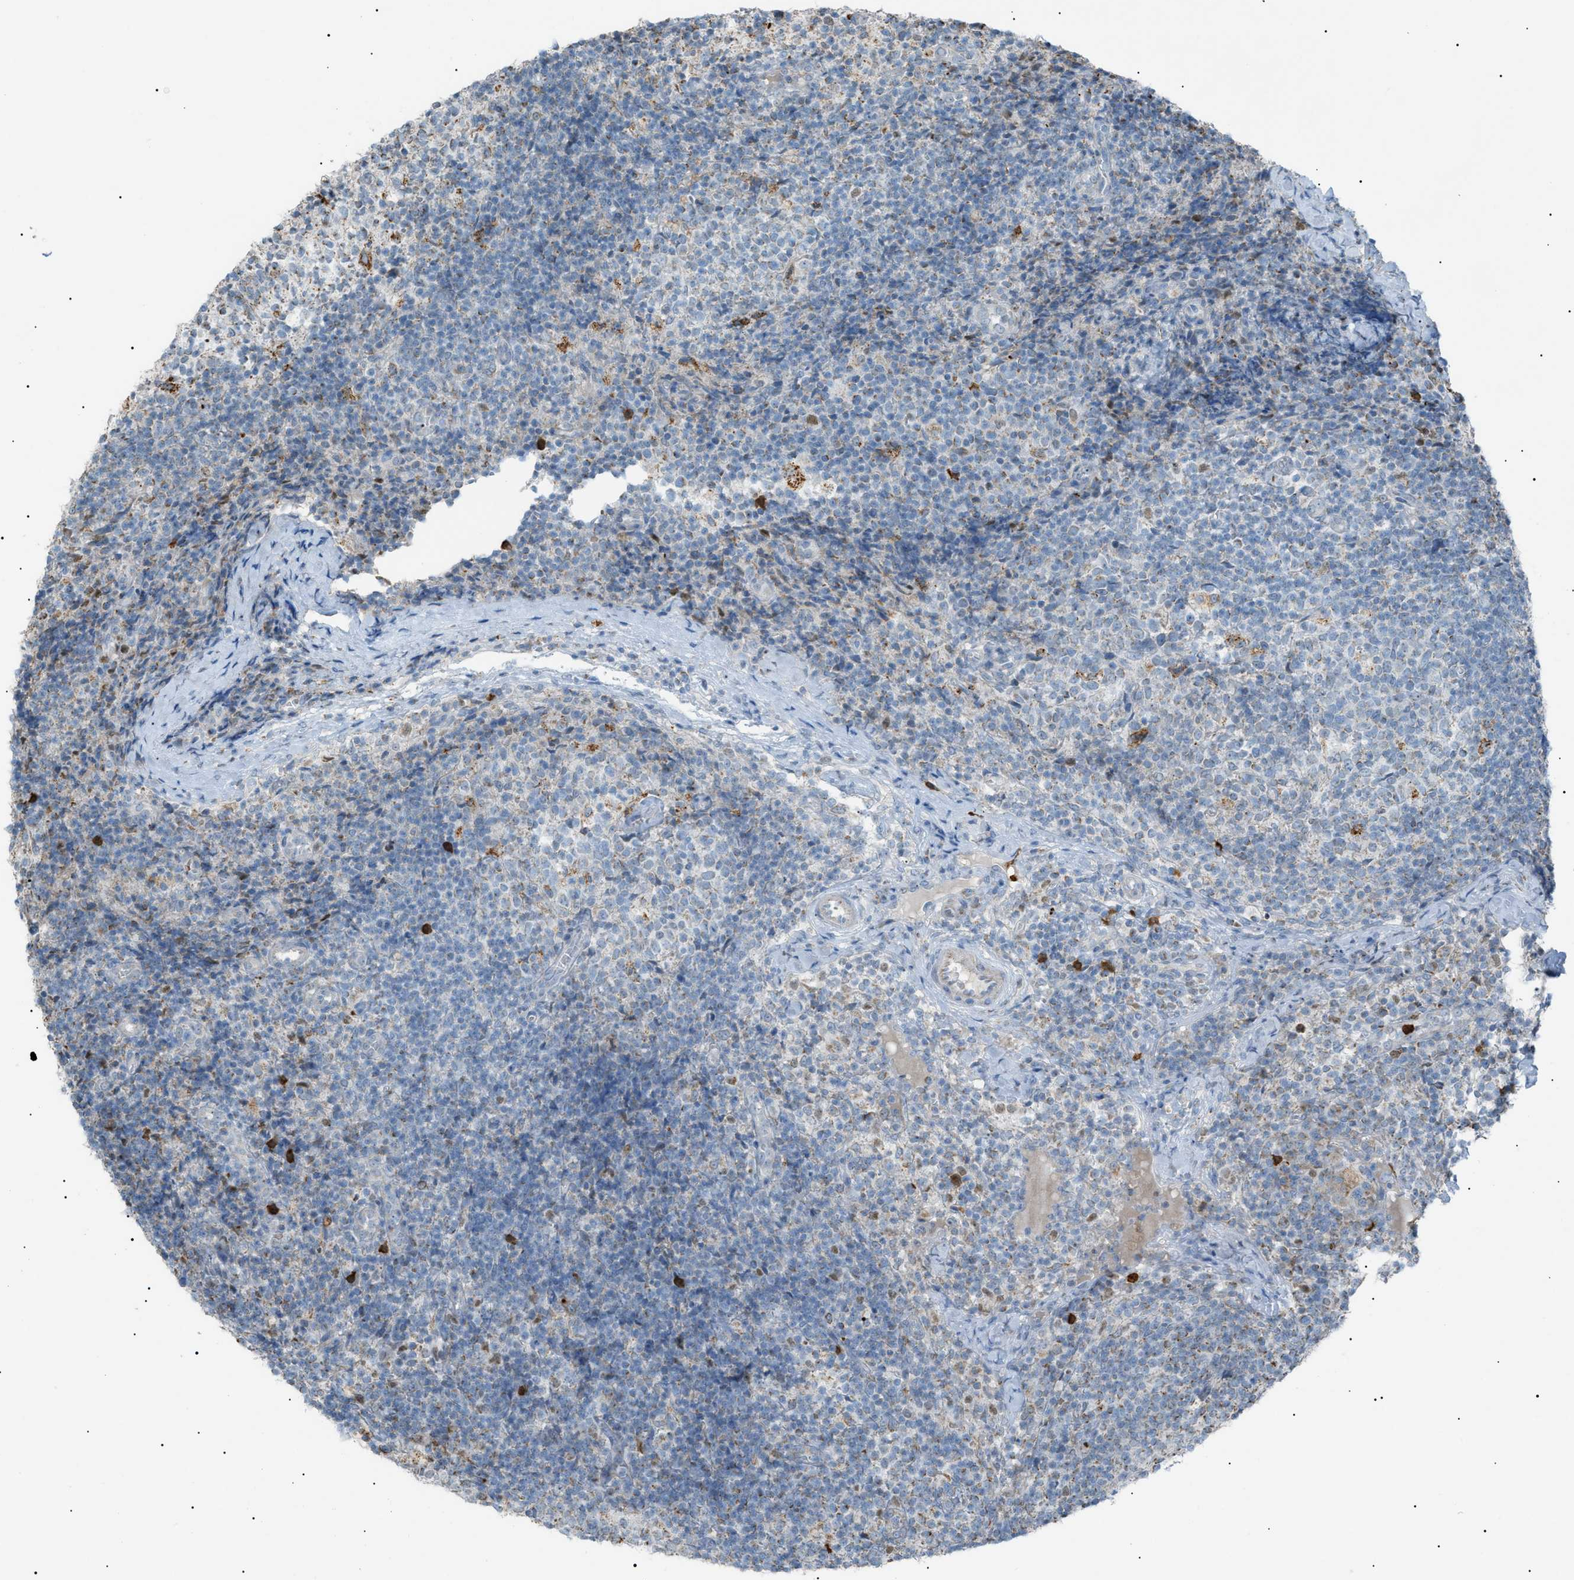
{"staining": {"intensity": "weak", "quantity": "<25%", "location": "cytoplasmic/membranous"}, "tissue": "lymph node", "cell_type": "Germinal center cells", "image_type": "normal", "snomed": [{"axis": "morphology", "description": "Normal tissue, NOS"}, {"axis": "morphology", "description": "Inflammation, NOS"}, {"axis": "topography", "description": "Lymph node"}], "caption": "The immunohistochemistry histopathology image has no significant positivity in germinal center cells of lymph node. The staining is performed using DAB (3,3'-diaminobenzidine) brown chromogen with nuclei counter-stained in using hematoxylin.", "gene": "ZNF516", "patient": {"sex": "male", "age": 55}}